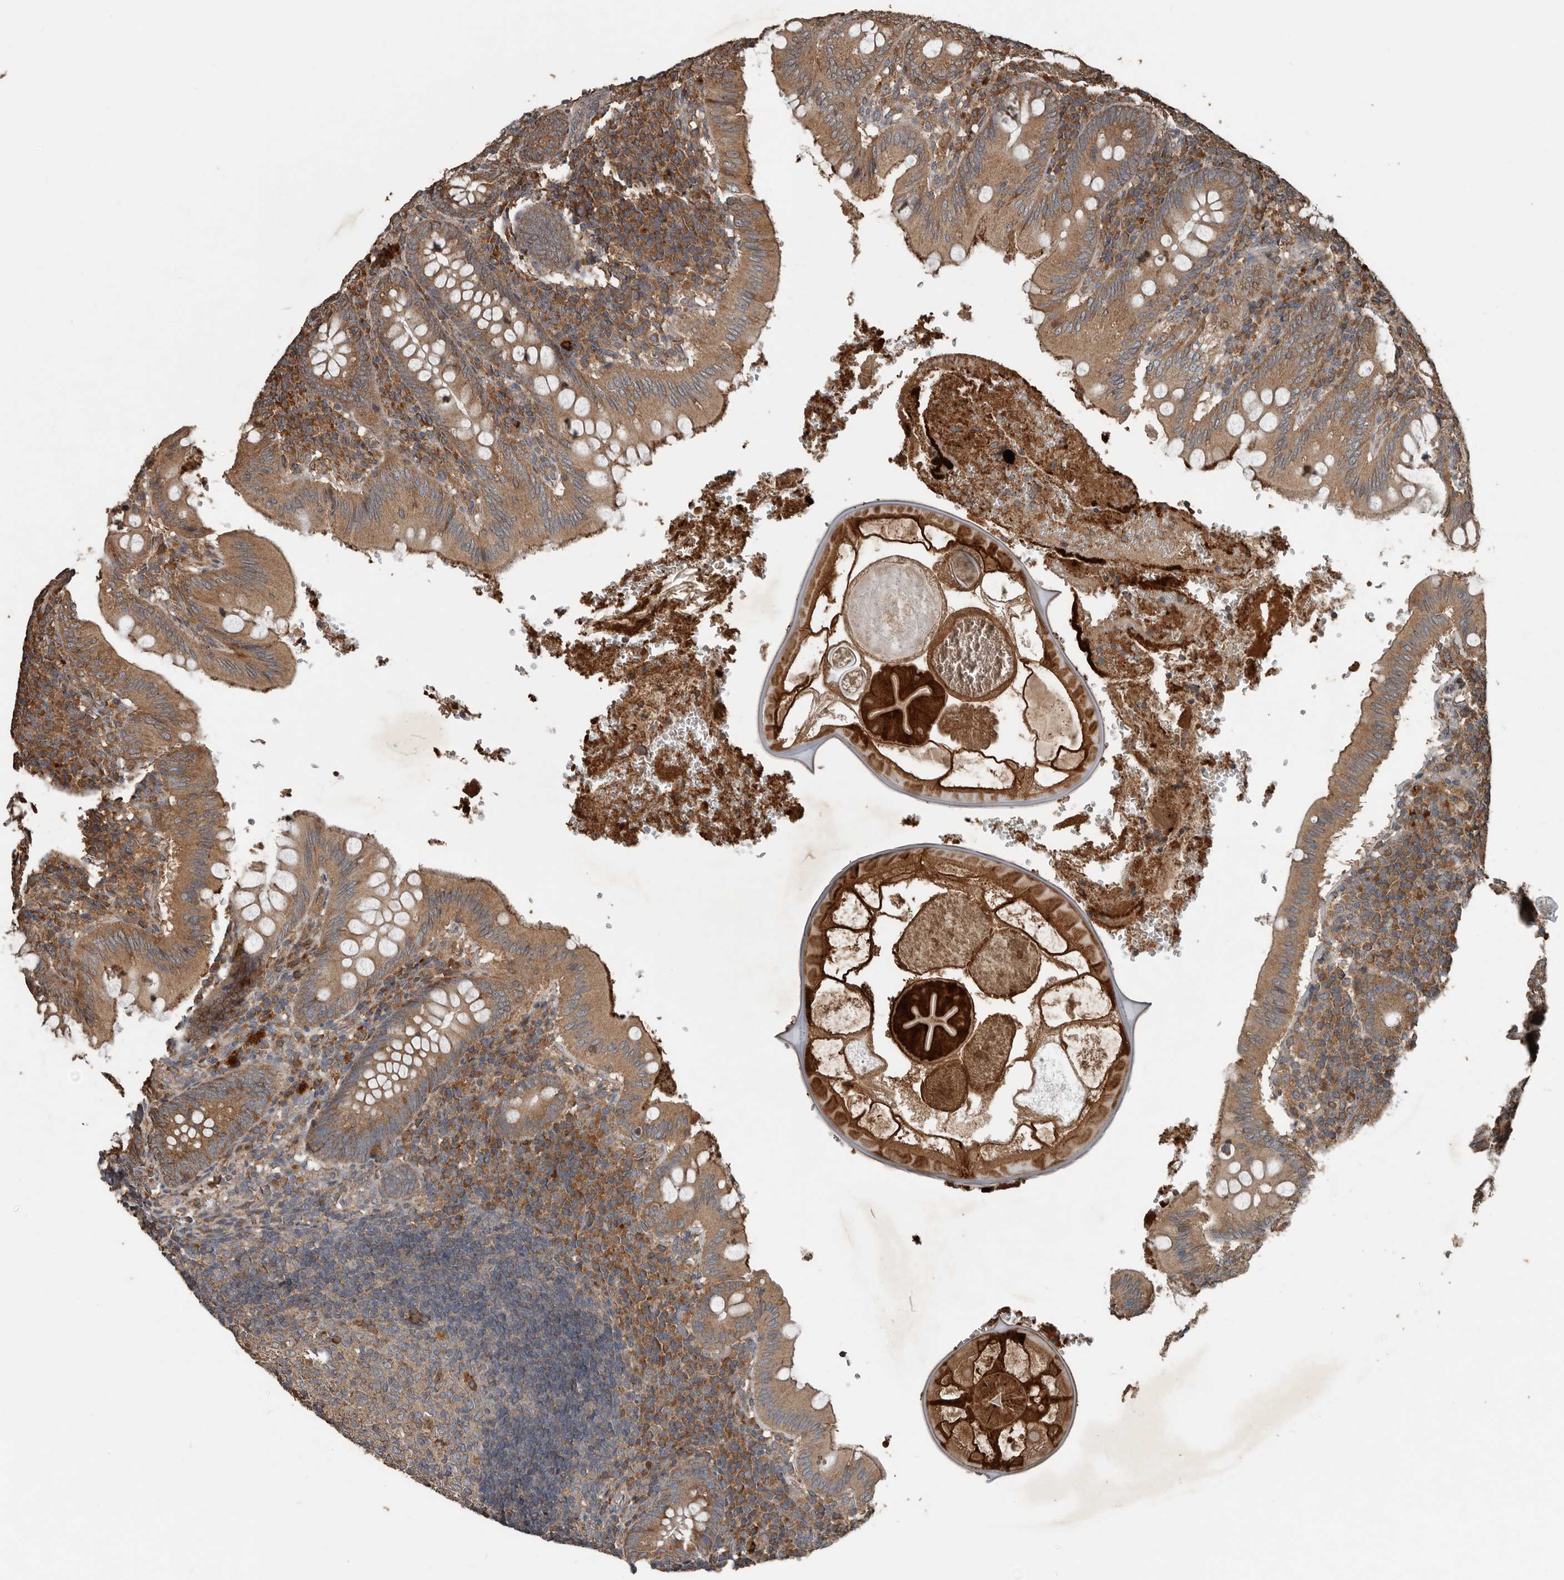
{"staining": {"intensity": "moderate", "quantity": ">75%", "location": "cytoplasmic/membranous"}, "tissue": "appendix", "cell_type": "Glandular cells", "image_type": "normal", "snomed": [{"axis": "morphology", "description": "Normal tissue, NOS"}, {"axis": "topography", "description": "Appendix"}], "caption": "Appendix stained with immunohistochemistry shows moderate cytoplasmic/membranous expression in about >75% of glandular cells. The protein of interest is stained brown, and the nuclei are stained in blue (DAB (3,3'-diaminobenzidine) IHC with brightfield microscopy, high magnification).", "gene": "RNF207", "patient": {"sex": "male", "age": 8}}